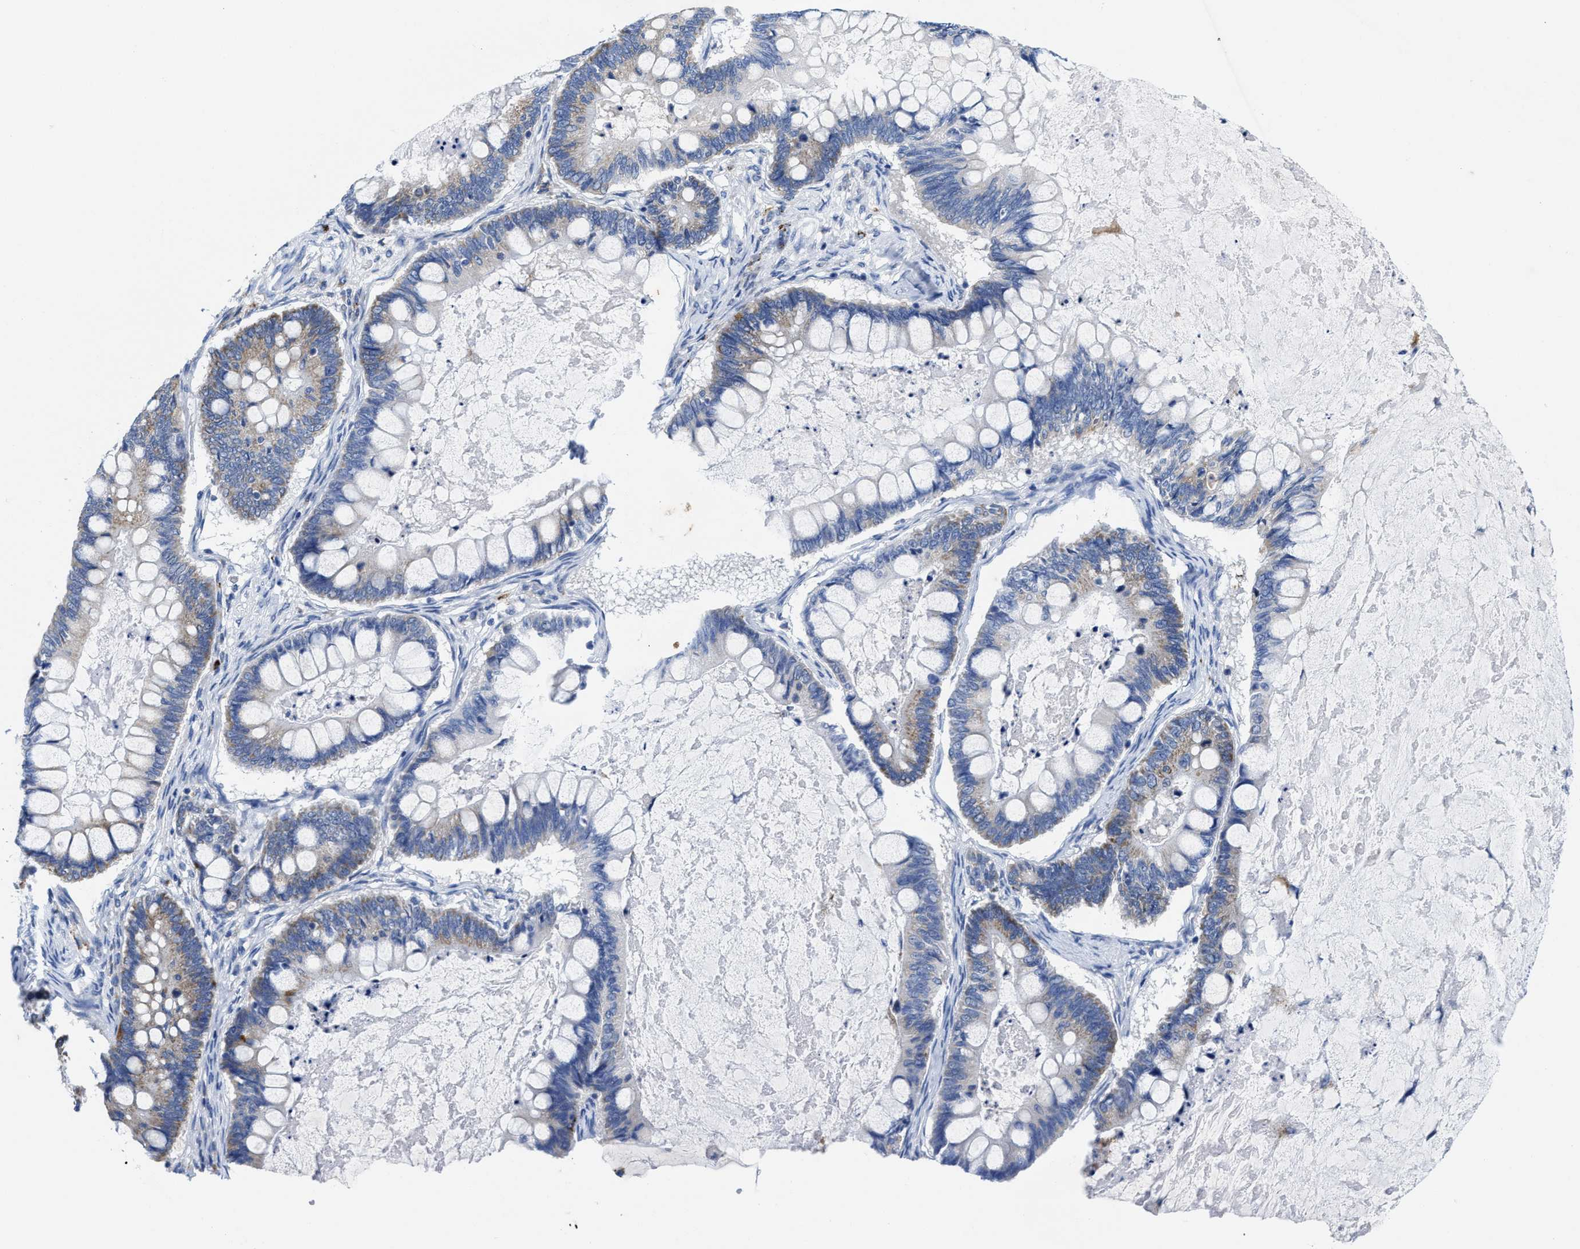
{"staining": {"intensity": "moderate", "quantity": "25%-75%", "location": "cytoplasmic/membranous"}, "tissue": "ovarian cancer", "cell_type": "Tumor cells", "image_type": "cancer", "snomed": [{"axis": "morphology", "description": "Cystadenocarcinoma, mucinous, NOS"}, {"axis": "topography", "description": "Ovary"}], "caption": "The histopathology image demonstrates a brown stain indicating the presence of a protein in the cytoplasmic/membranous of tumor cells in ovarian cancer (mucinous cystadenocarcinoma). (IHC, brightfield microscopy, high magnification).", "gene": "TBRG4", "patient": {"sex": "female", "age": 61}}